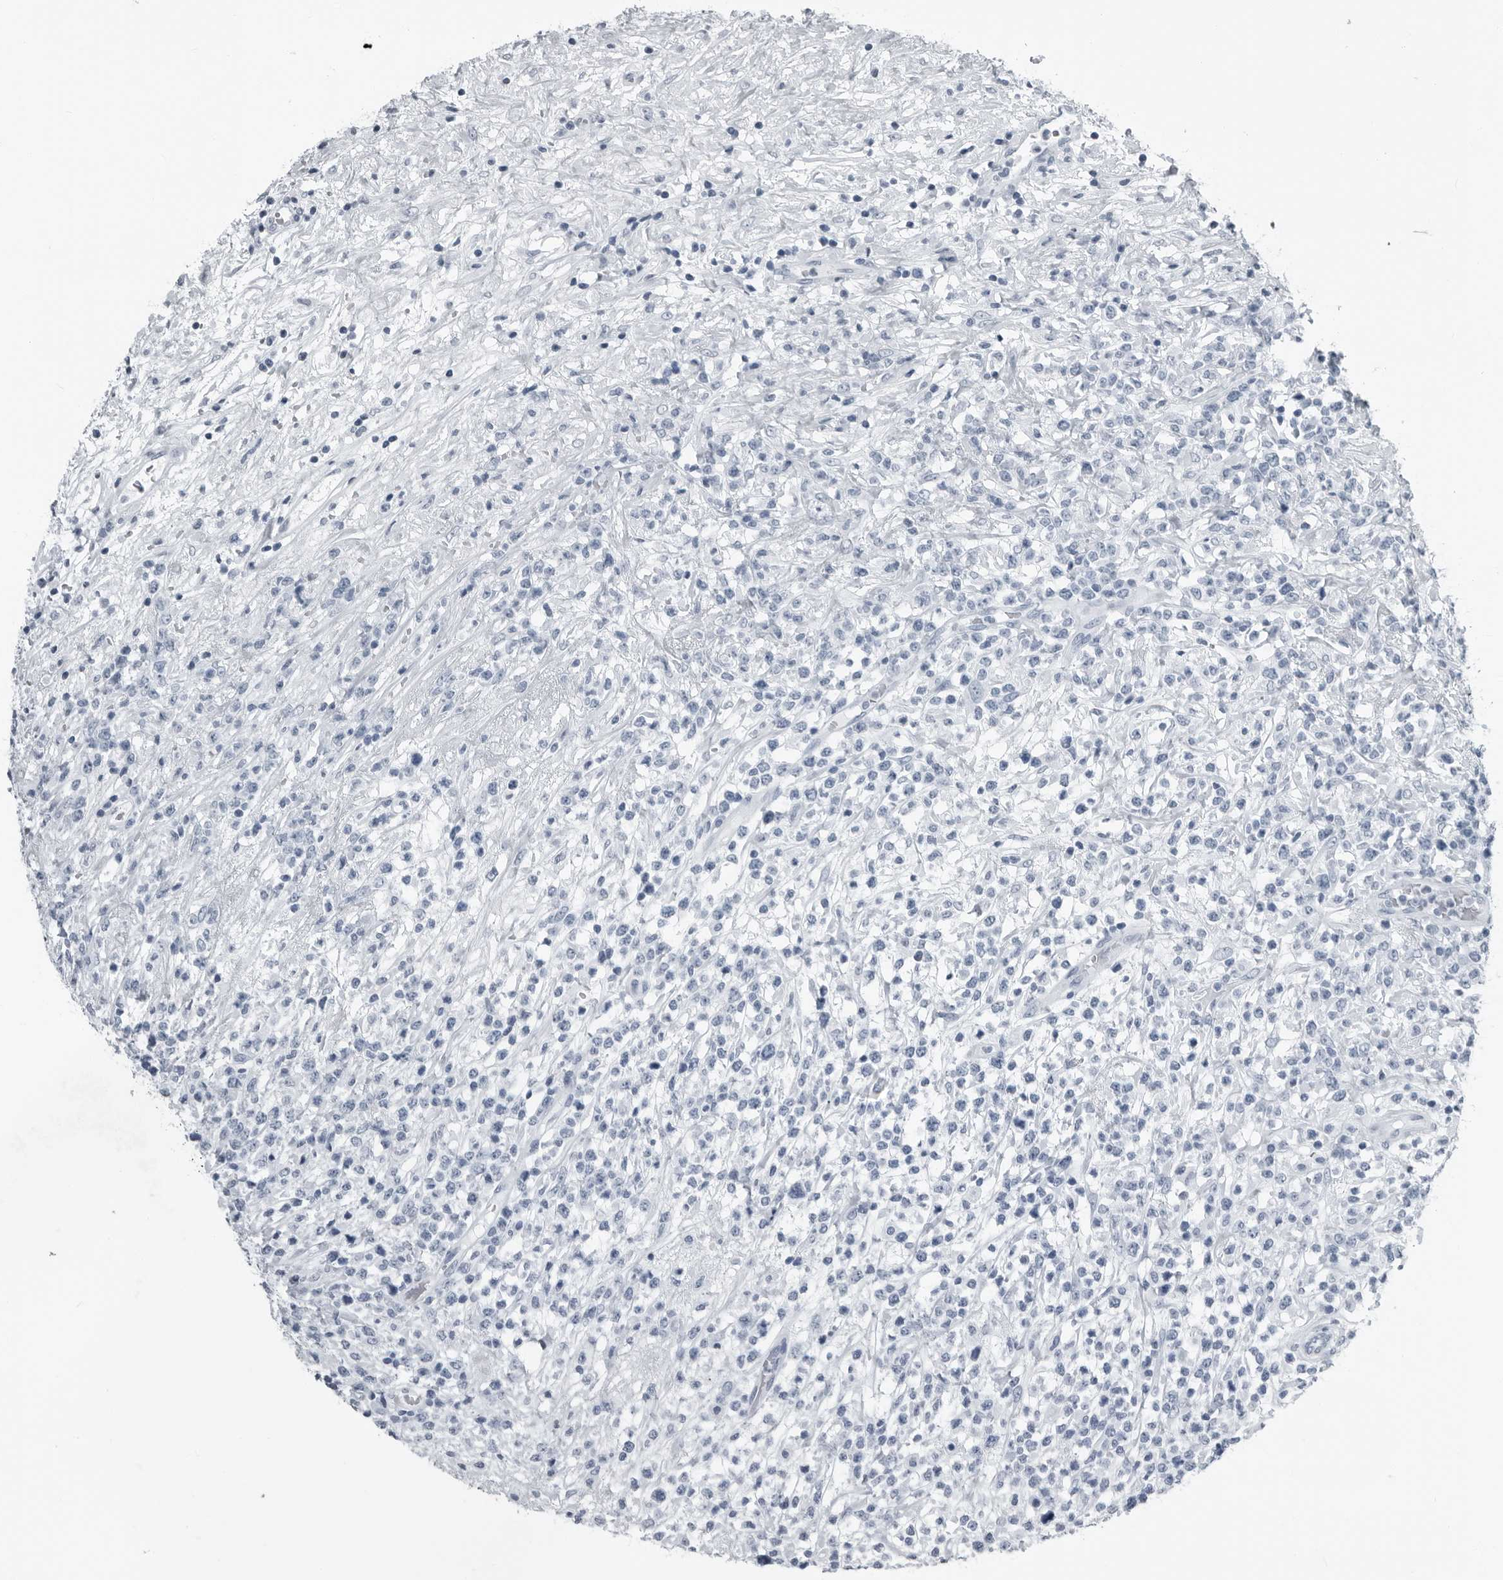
{"staining": {"intensity": "negative", "quantity": "none", "location": "none"}, "tissue": "lymphoma", "cell_type": "Tumor cells", "image_type": "cancer", "snomed": [{"axis": "morphology", "description": "Malignant lymphoma, non-Hodgkin's type, High grade"}, {"axis": "topography", "description": "Colon"}], "caption": "Immunohistochemistry (IHC) histopathology image of human high-grade malignant lymphoma, non-Hodgkin's type stained for a protein (brown), which reveals no positivity in tumor cells.", "gene": "PRSS1", "patient": {"sex": "female", "age": 53}}